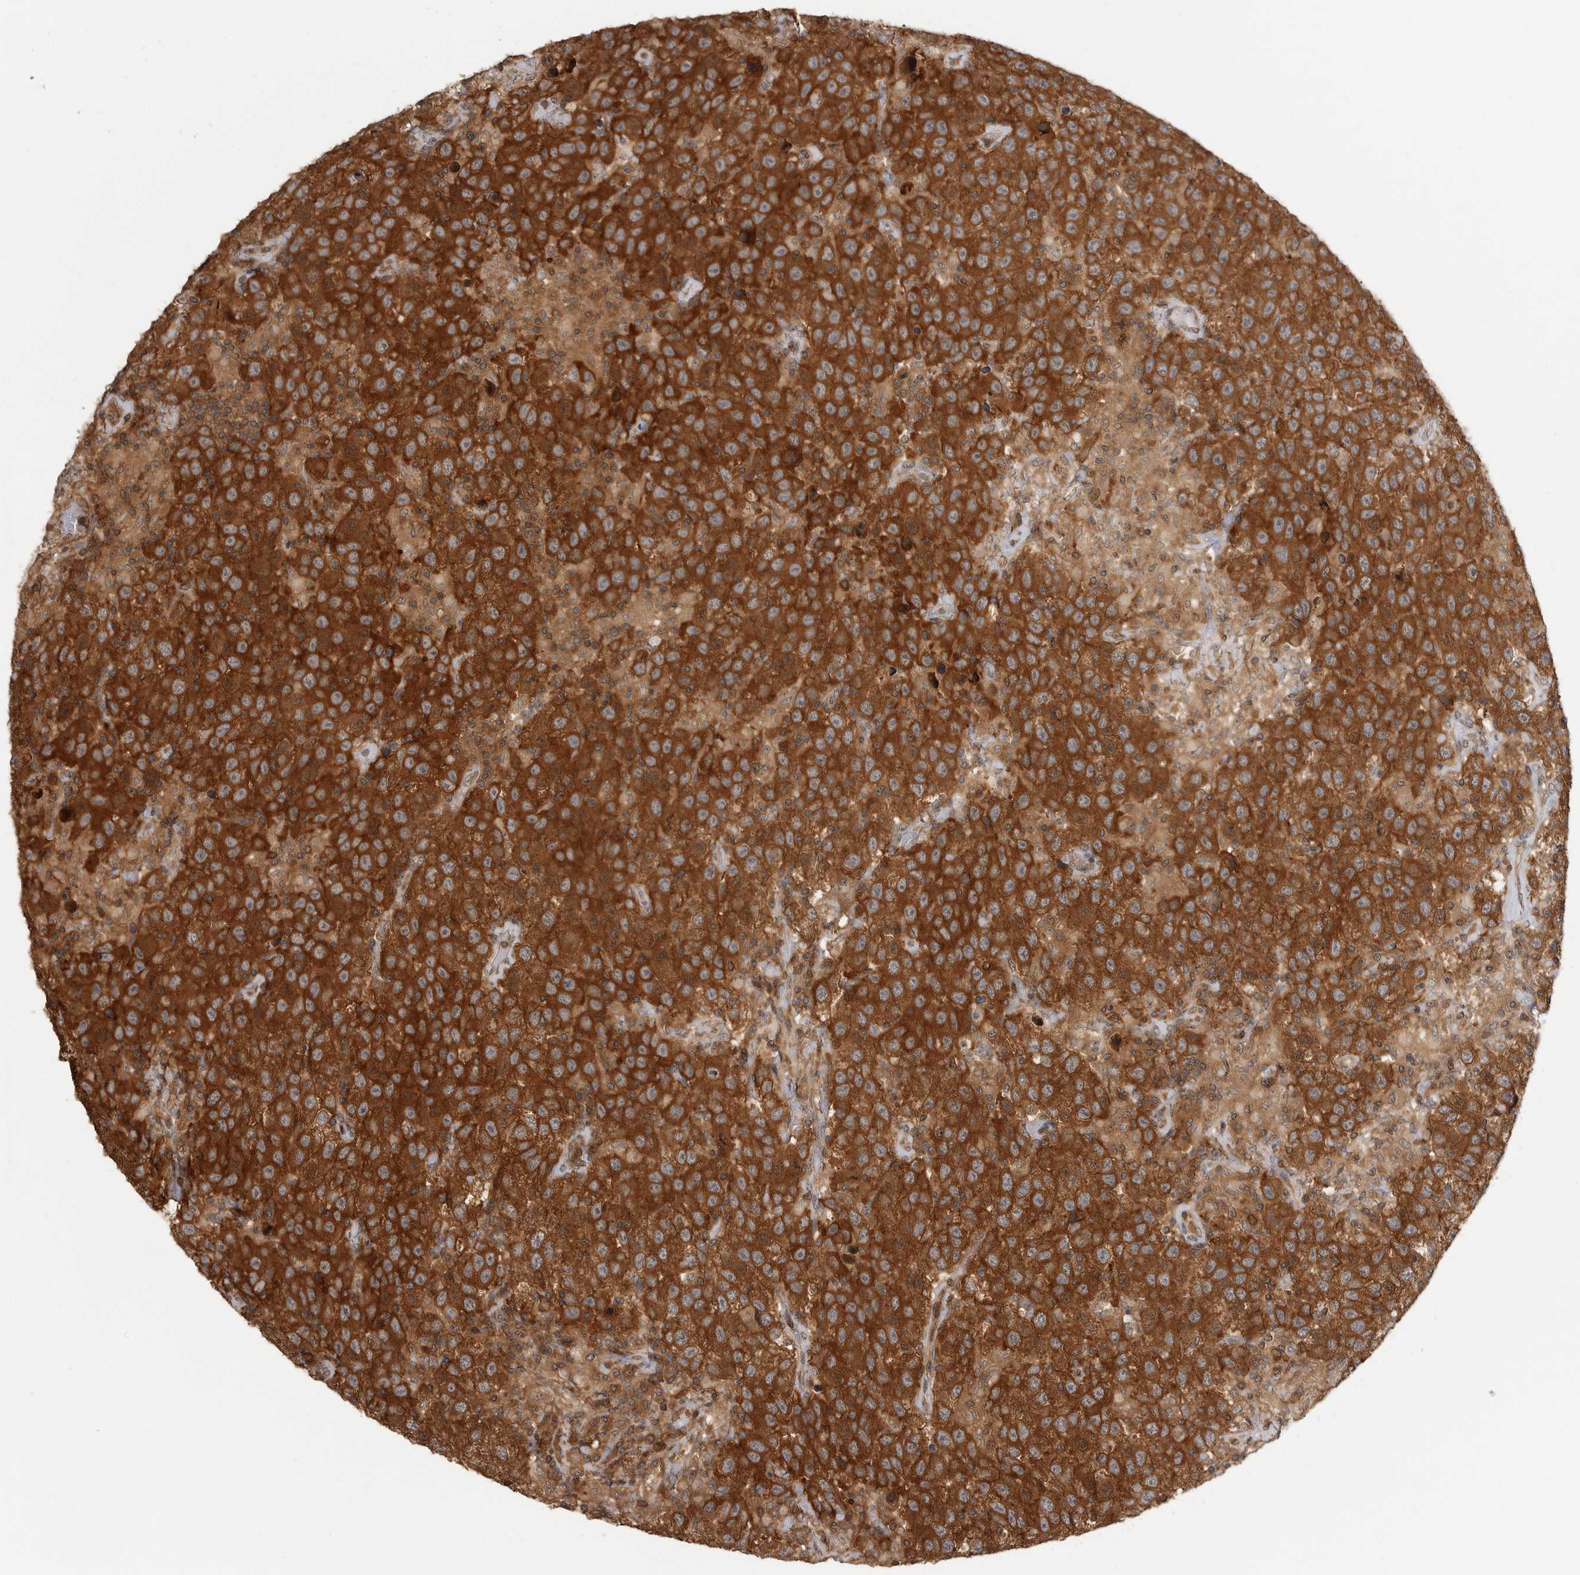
{"staining": {"intensity": "strong", "quantity": ">75%", "location": "cytoplasmic/membranous"}, "tissue": "testis cancer", "cell_type": "Tumor cells", "image_type": "cancer", "snomed": [{"axis": "morphology", "description": "Seminoma, NOS"}, {"axis": "topography", "description": "Testis"}], "caption": "Human testis cancer (seminoma) stained with a brown dye reveals strong cytoplasmic/membranous positive staining in approximately >75% of tumor cells.", "gene": "ERN1", "patient": {"sex": "male", "age": 41}}